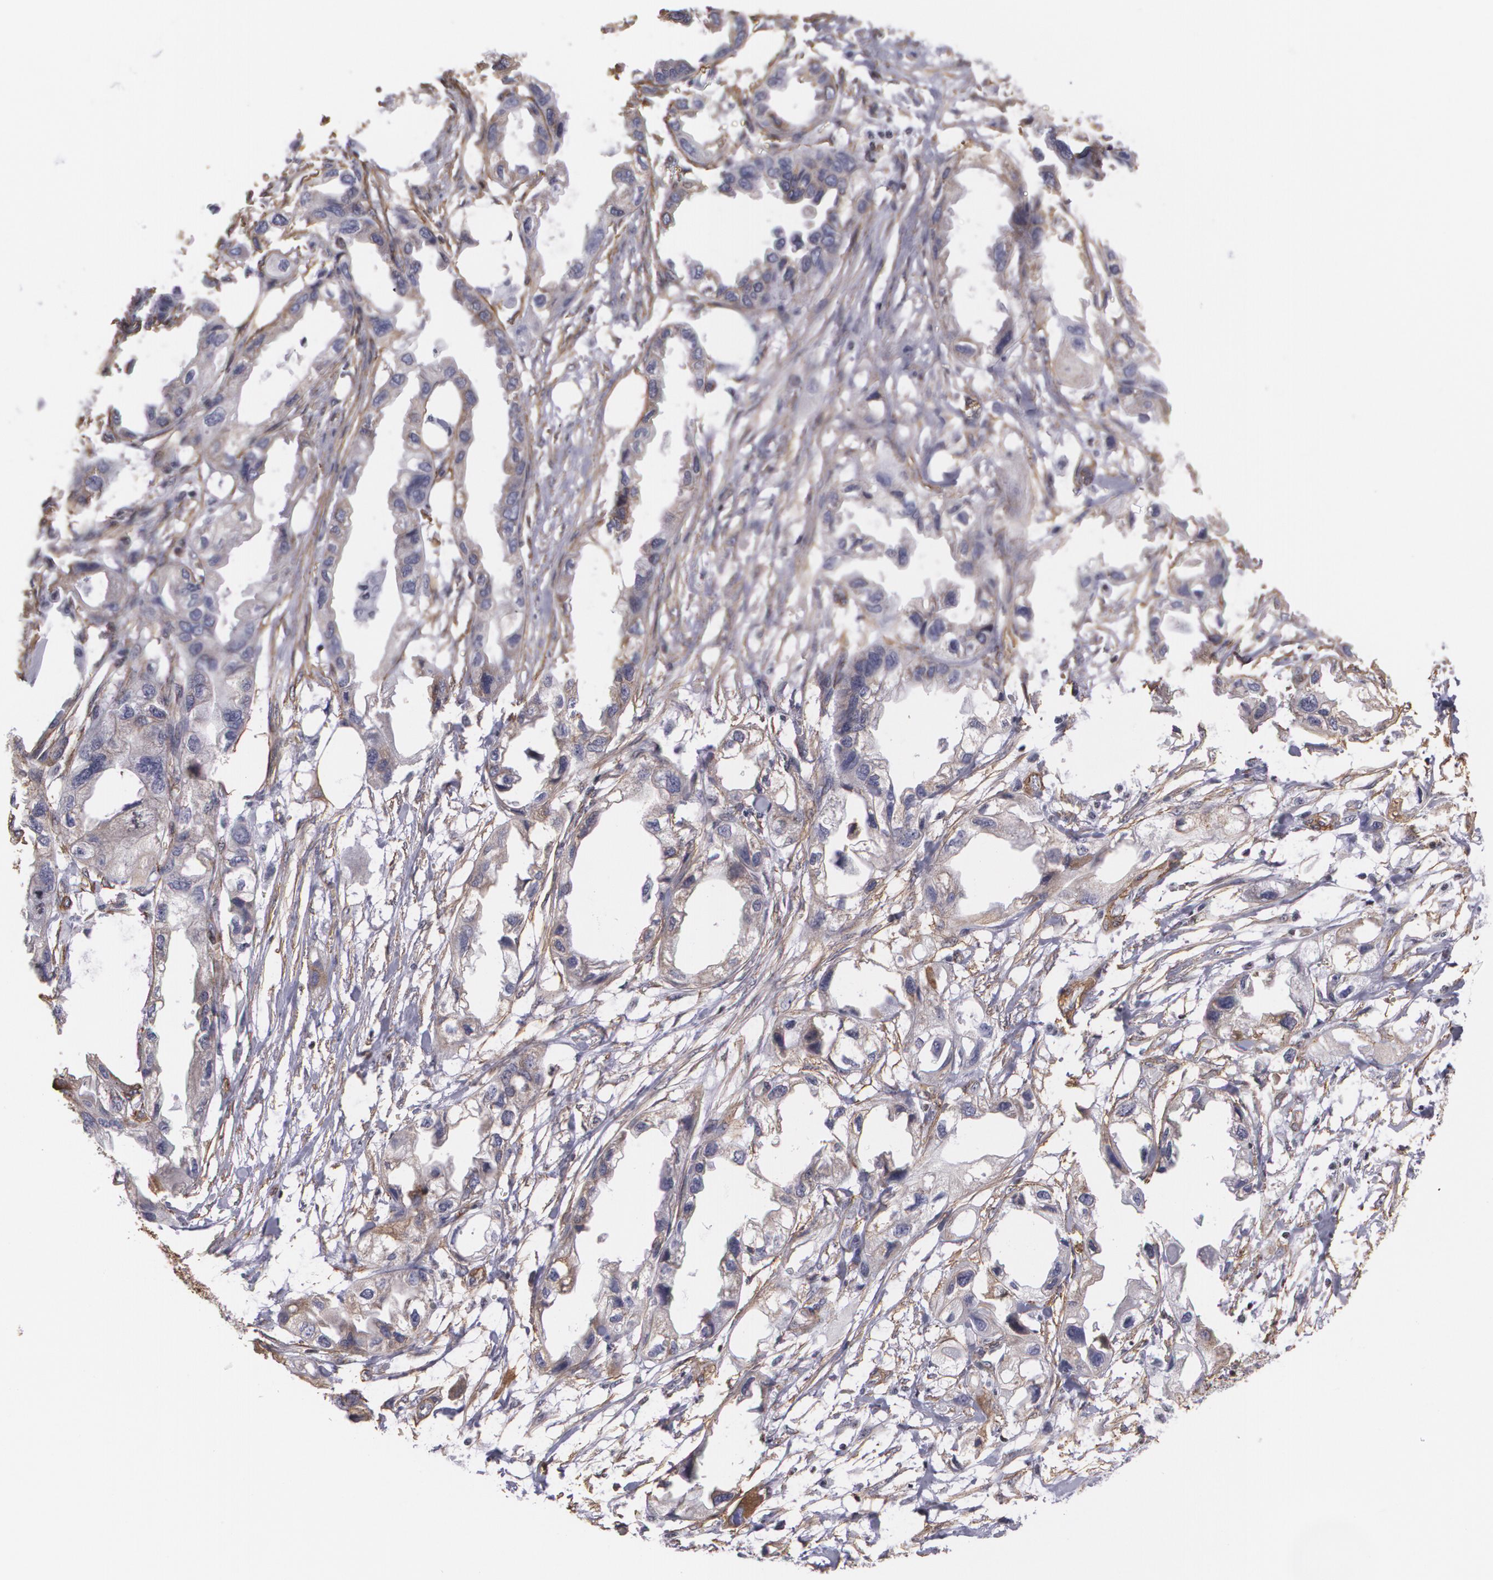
{"staining": {"intensity": "weak", "quantity": ">75%", "location": "cytoplasmic/membranous"}, "tissue": "endometrial cancer", "cell_type": "Tumor cells", "image_type": "cancer", "snomed": [{"axis": "morphology", "description": "Adenocarcinoma, NOS"}, {"axis": "topography", "description": "Endometrium"}], "caption": "Weak cytoplasmic/membranous staining is seen in approximately >75% of tumor cells in endometrial cancer.", "gene": "VAMP1", "patient": {"sex": "female", "age": 67}}